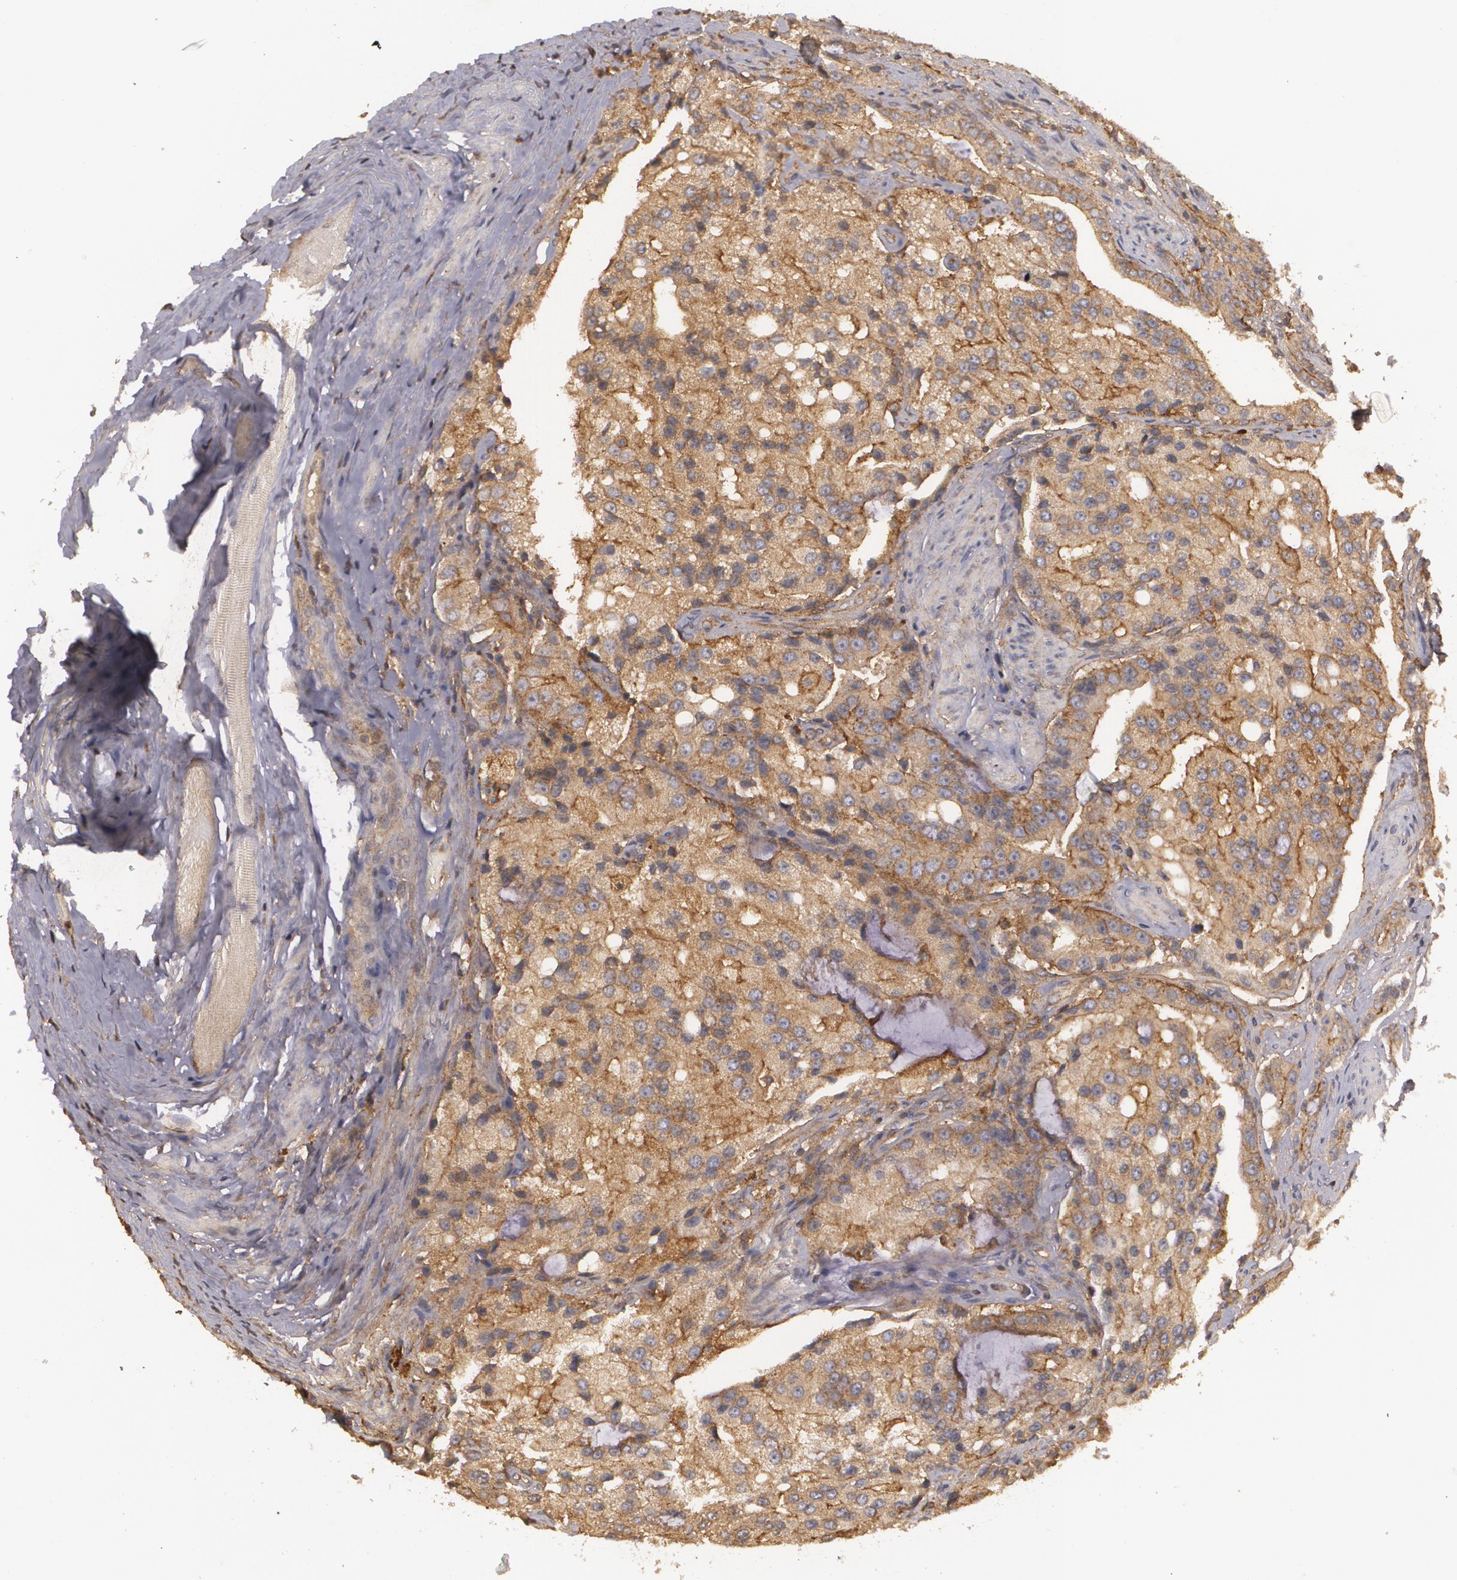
{"staining": {"intensity": "moderate", "quantity": ">75%", "location": "cytoplasmic/membranous"}, "tissue": "prostate cancer", "cell_type": "Tumor cells", "image_type": "cancer", "snomed": [{"axis": "morphology", "description": "Adenocarcinoma, Medium grade"}, {"axis": "topography", "description": "Prostate"}], "caption": "This image exhibits immunohistochemistry staining of human prostate cancer (medium-grade adenocarcinoma), with medium moderate cytoplasmic/membranous expression in about >75% of tumor cells.", "gene": "HRAS", "patient": {"sex": "male", "age": 72}}